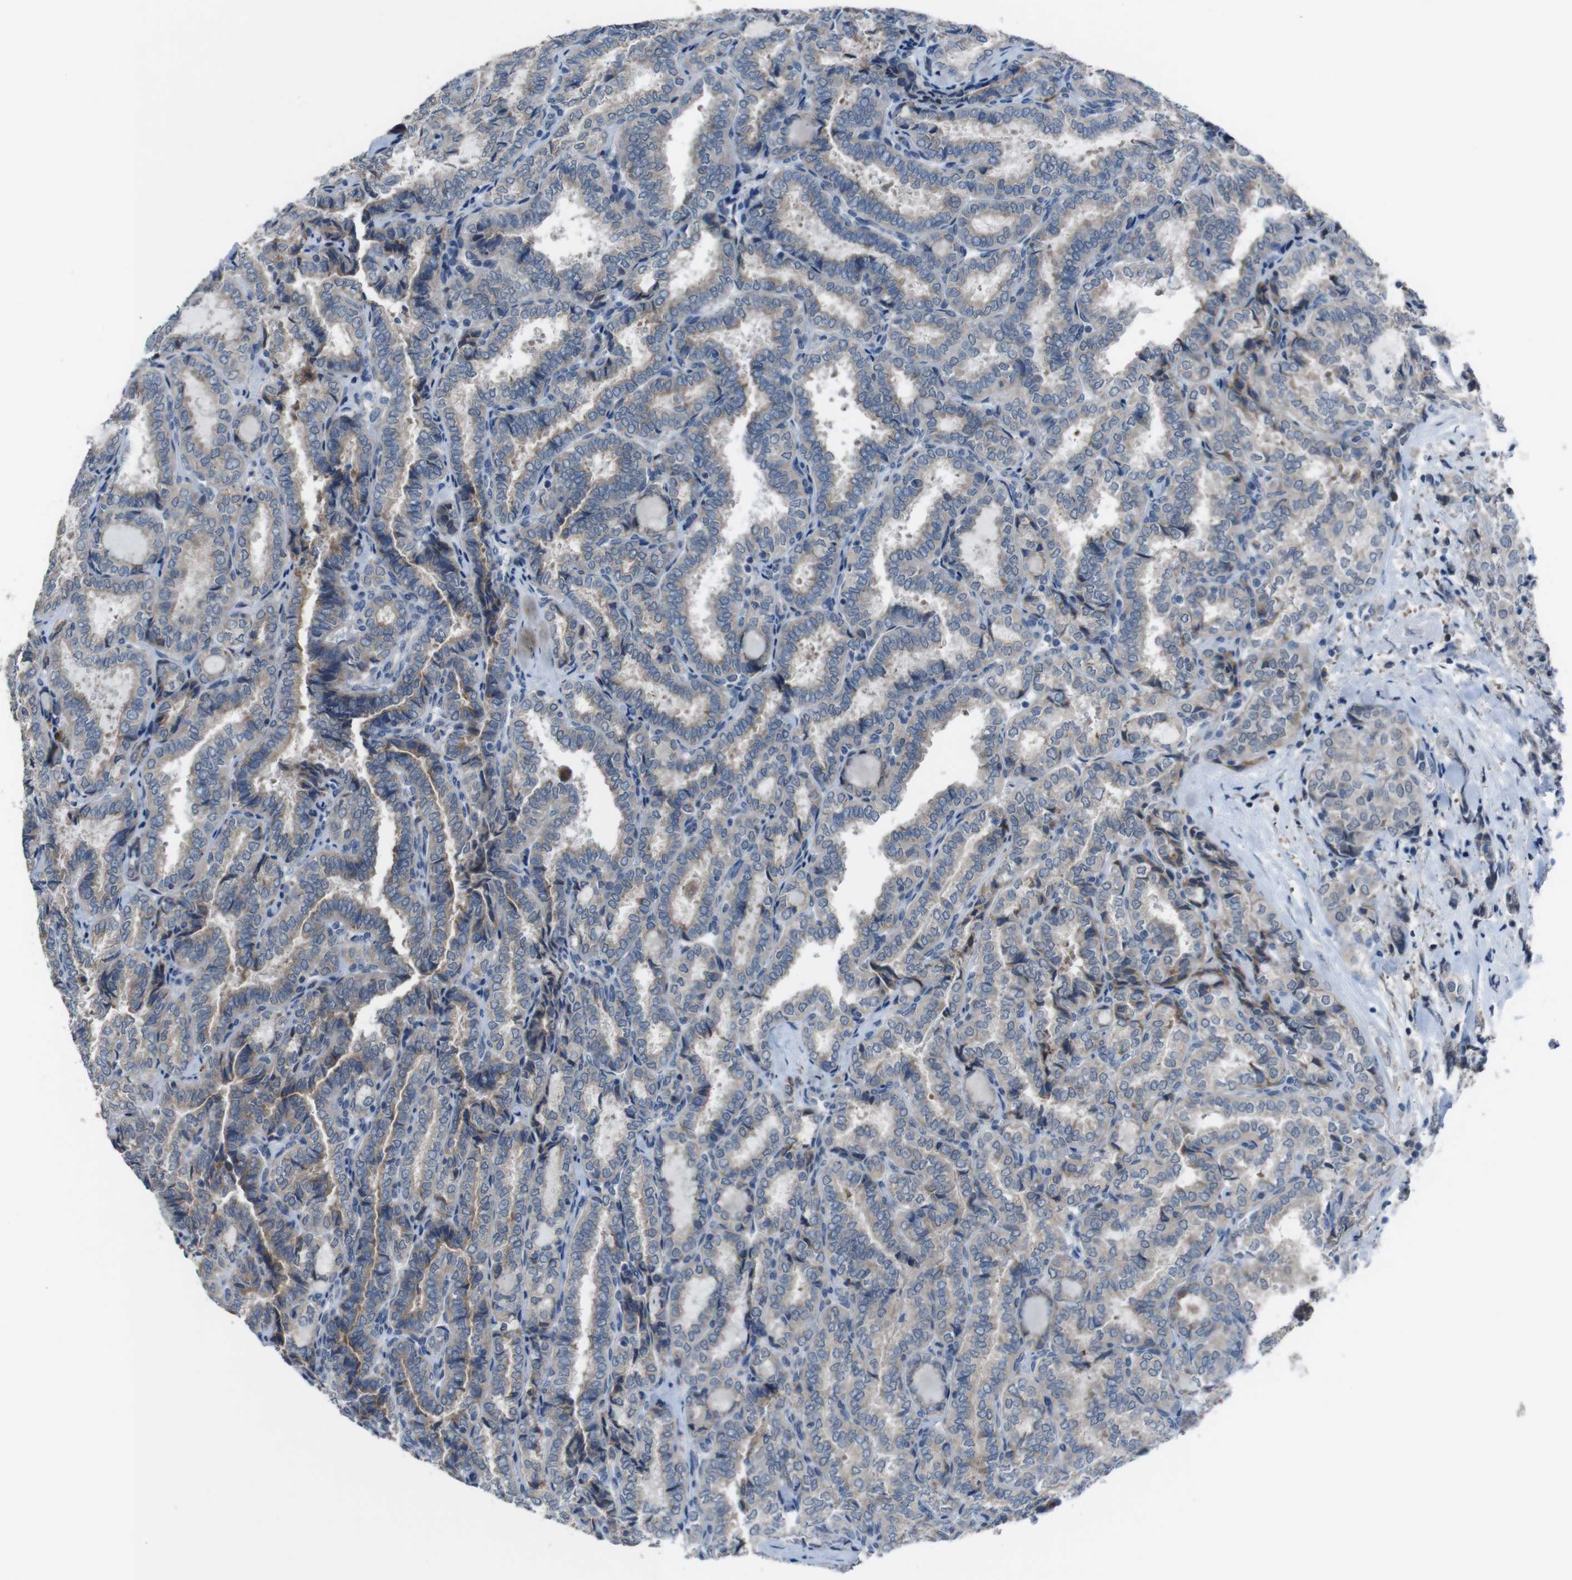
{"staining": {"intensity": "moderate", "quantity": "<25%", "location": "cytoplasmic/membranous"}, "tissue": "thyroid cancer", "cell_type": "Tumor cells", "image_type": "cancer", "snomed": [{"axis": "morphology", "description": "Normal tissue, NOS"}, {"axis": "morphology", "description": "Papillary adenocarcinoma, NOS"}, {"axis": "topography", "description": "Thyroid gland"}], "caption": "The immunohistochemical stain highlights moderate cytoplasmic/membranous positivity in tumor cells of thyroid cancer (papillary adenocarcinoma) tissue.", "gene": "CDH22", "patient": {"sex": "female", "age": 30}}